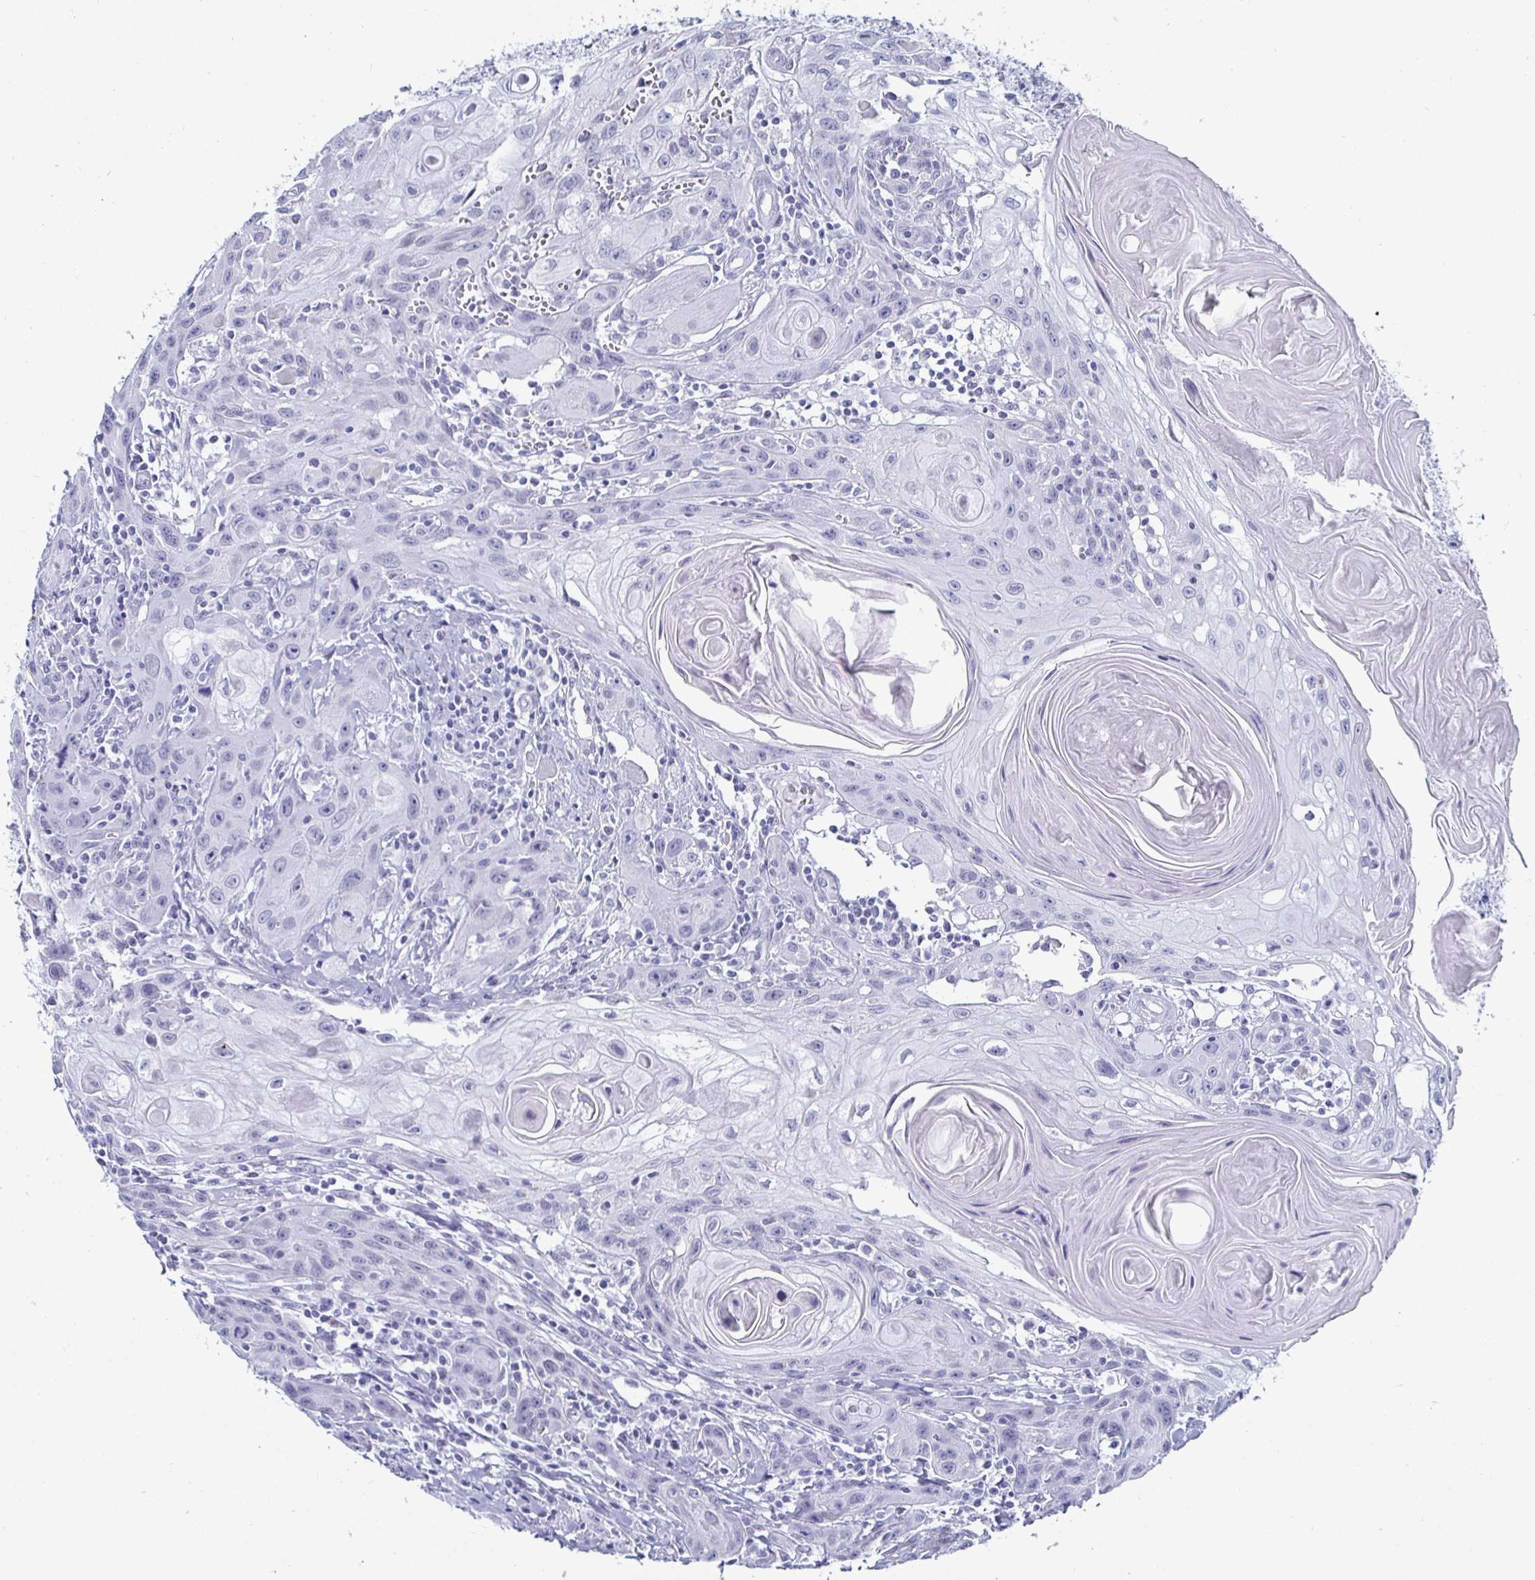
{"staining": {"intensity": "negative", "quantity": "none", "location": "none"}, "tissue": "head and neck cancer", "cell_type": "Tumor cells", "image_type": "cancer", "snomed": [{"axis": "morphology", "description": "Squamous cell carcinoma, NOS"}, {"axis": "topography", "description": "Oral tissue"}, {"axis": "topography", "description": "Head-Neck"}], "caption": "An image of head and neck squamous cell carcinoma stained for a protein reveals no brown staining in tumor cells.", "gene": "KRT4", "patient": {"sex": "male", "age": 58}}